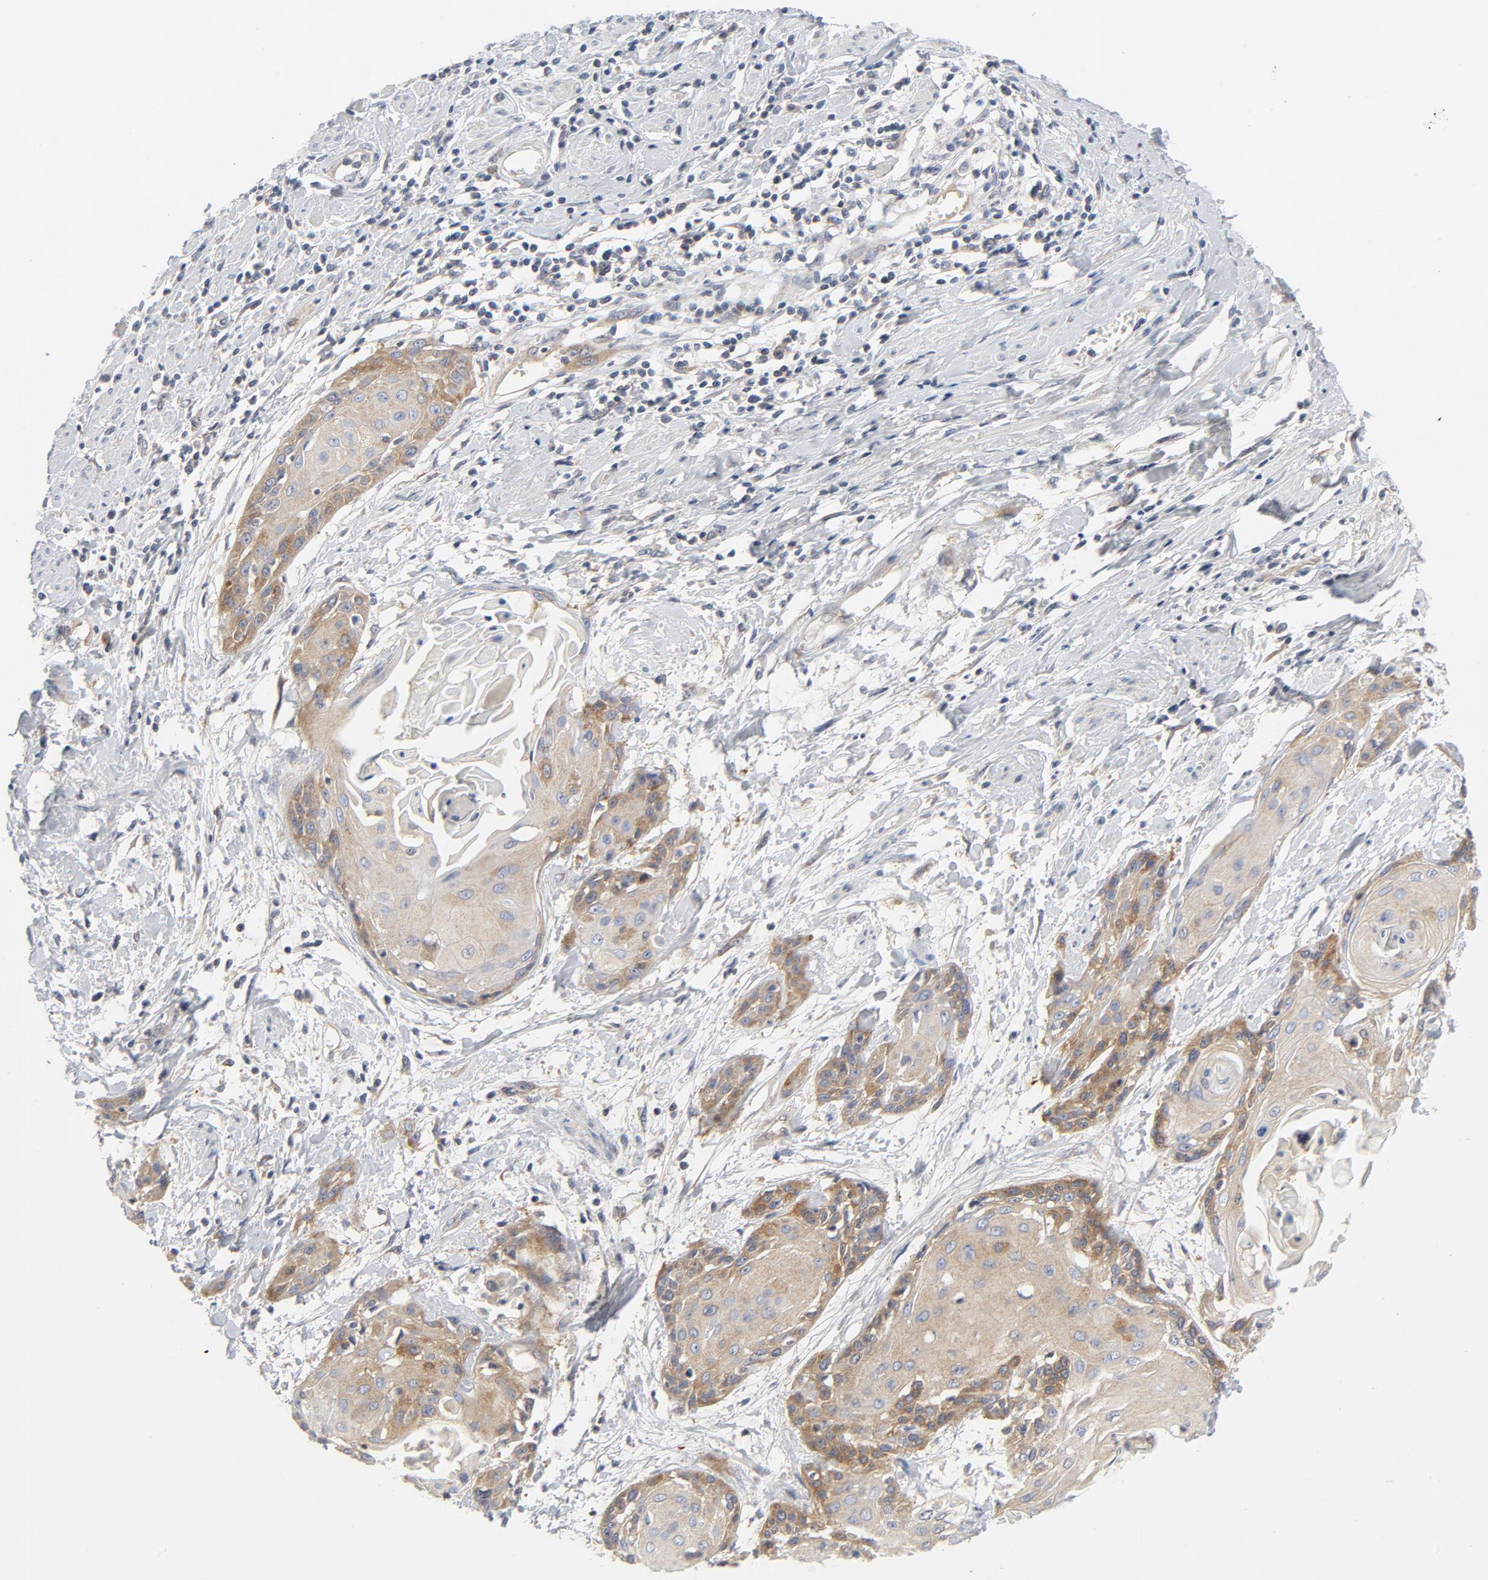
{"staining": {"intensity": "moderate", "quantity": ">75%", "location": "cytoplasmic/membranous"}, "tissue": "cervical cancer", "cell_type": "Tumor cells", "image_type": "cancer", "snomed": [{"axis": "morphology", "description": "Squamous cell carcinoma, NOS"}, {"axis": "topography", "description": "Cervix"}], "caption": "Squamous cell carcinoma (cervical) stained with IHC displays moderate cytoplasmic/membranous staining in about >75% of tumor cells.", "gene": "BAD", "patient": {"sex": "female", "age": 57}}